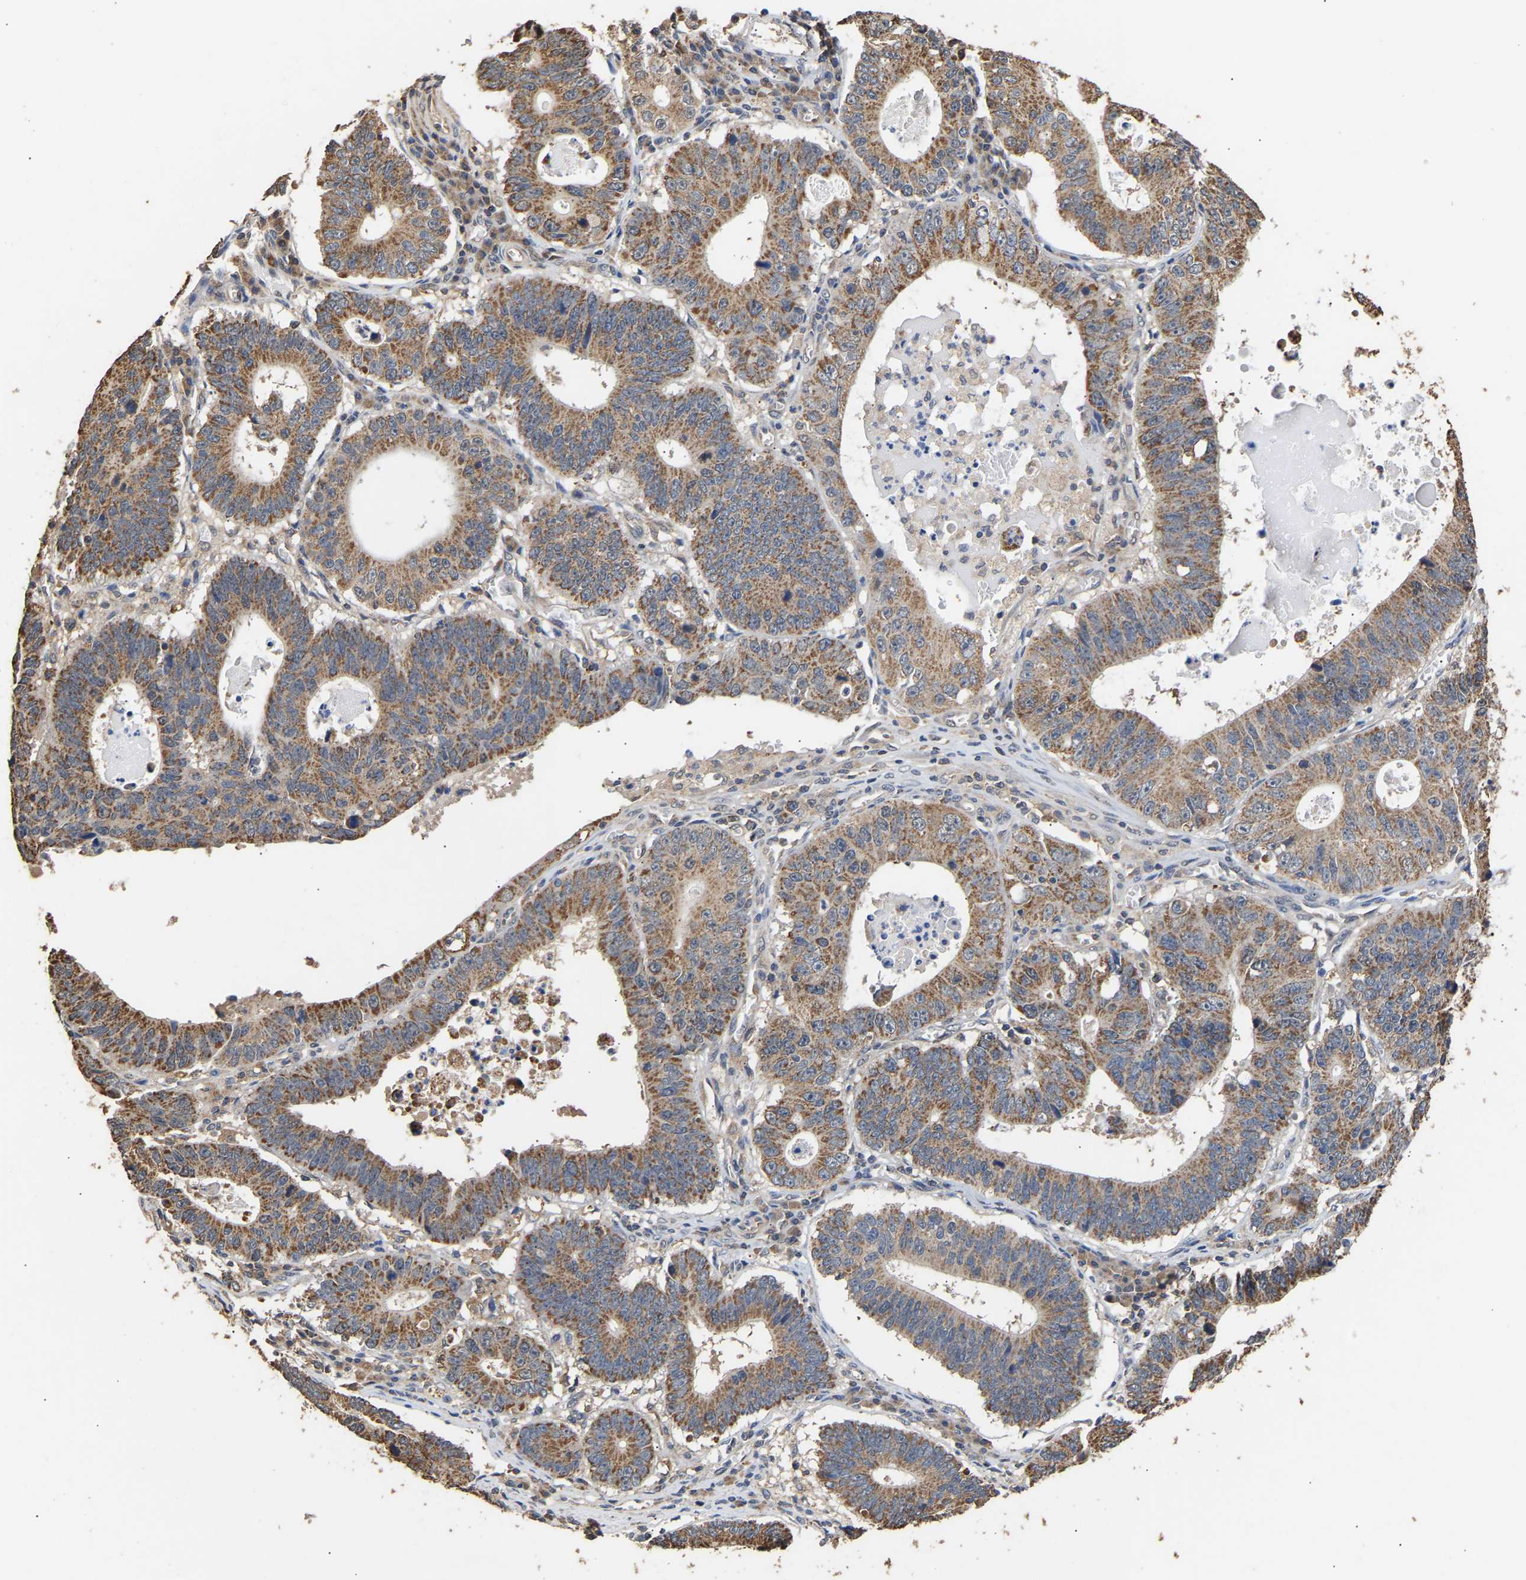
{"staining": {"intensity": "moderate", "quantity": ">75%", "location": "cytoplasmic/membranous"}, "tissue": "stomach cancer", "cell_type": "Tumor cells", "image_type": "cancer", "snomed": [{"axis": "morphology", "description": "Adenocarcinoma, NOS"}, {"axis": "topography", "description": "Stomach"}], "caption": "Immunohistochemical staining of human adenocarcinoma (stomach) reveals medium levels of moderate cytoplasmic/membranous expression in approximately >75% of tumor cells.", "gene": "ZNF26", "patient": {"sex": "male", "age": 59}}